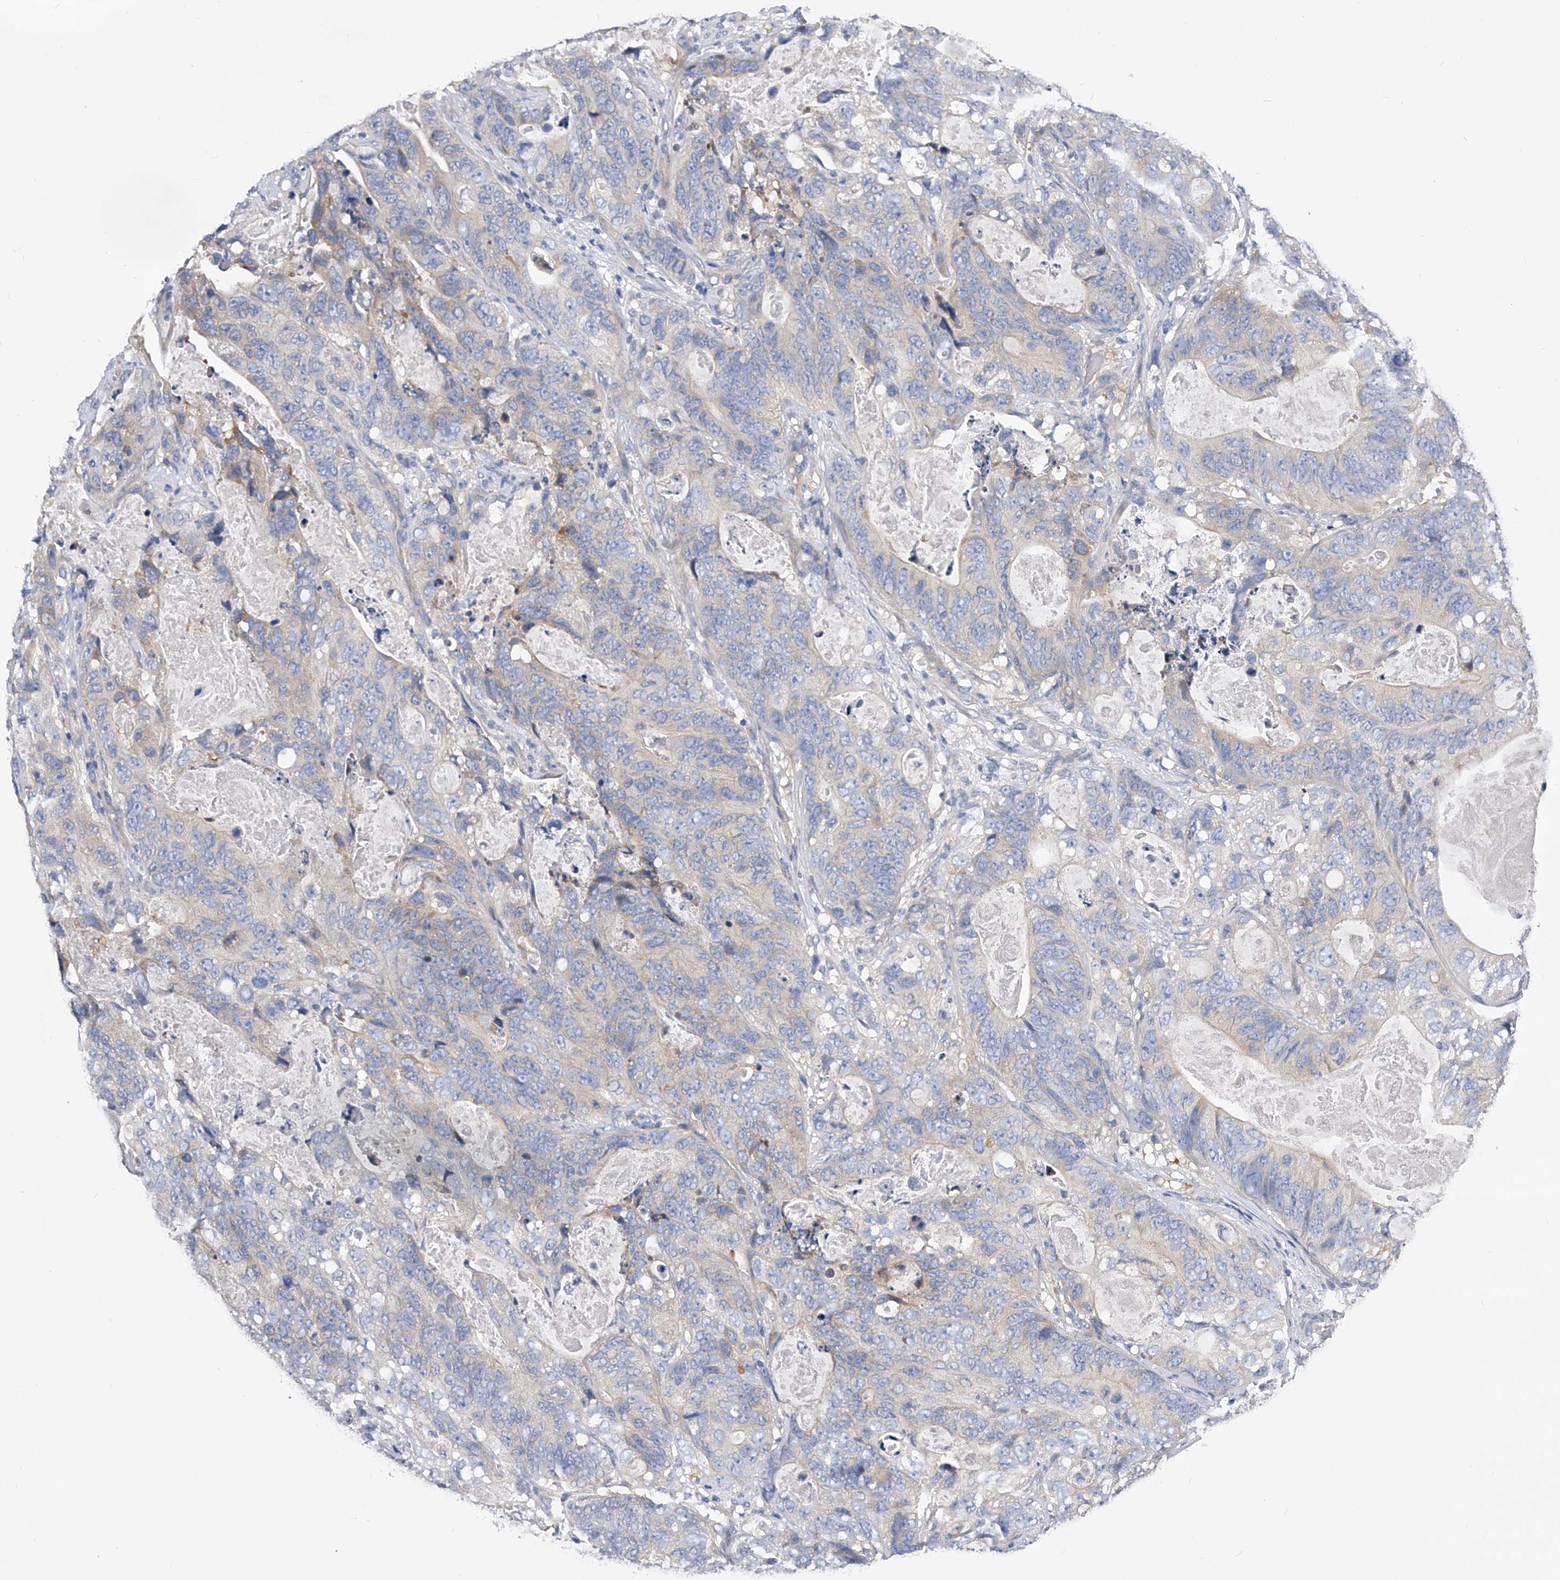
{"staining": {"intensity": "weak", "quantity": "<25%", "location": "cytoplasmic/membranous"}, "tissue": "stomach cancer", "cell_type": "Tumor cells", "image_type": "cancer", "snomed": [{"axis": "morphology", "description": "Normal tissue, NOS"}, {"axis": "morphology", "description": "Adenocarcinoma, NOS"}, {"axis": "topography", "description": "Stomach"}], "caption": "Protein analysis of adenocarcinoma (stomach) reveals no significant positivity in tumor cells.", "gene": "PPP5C", "patient": {"sex": "female", "age": 89}}